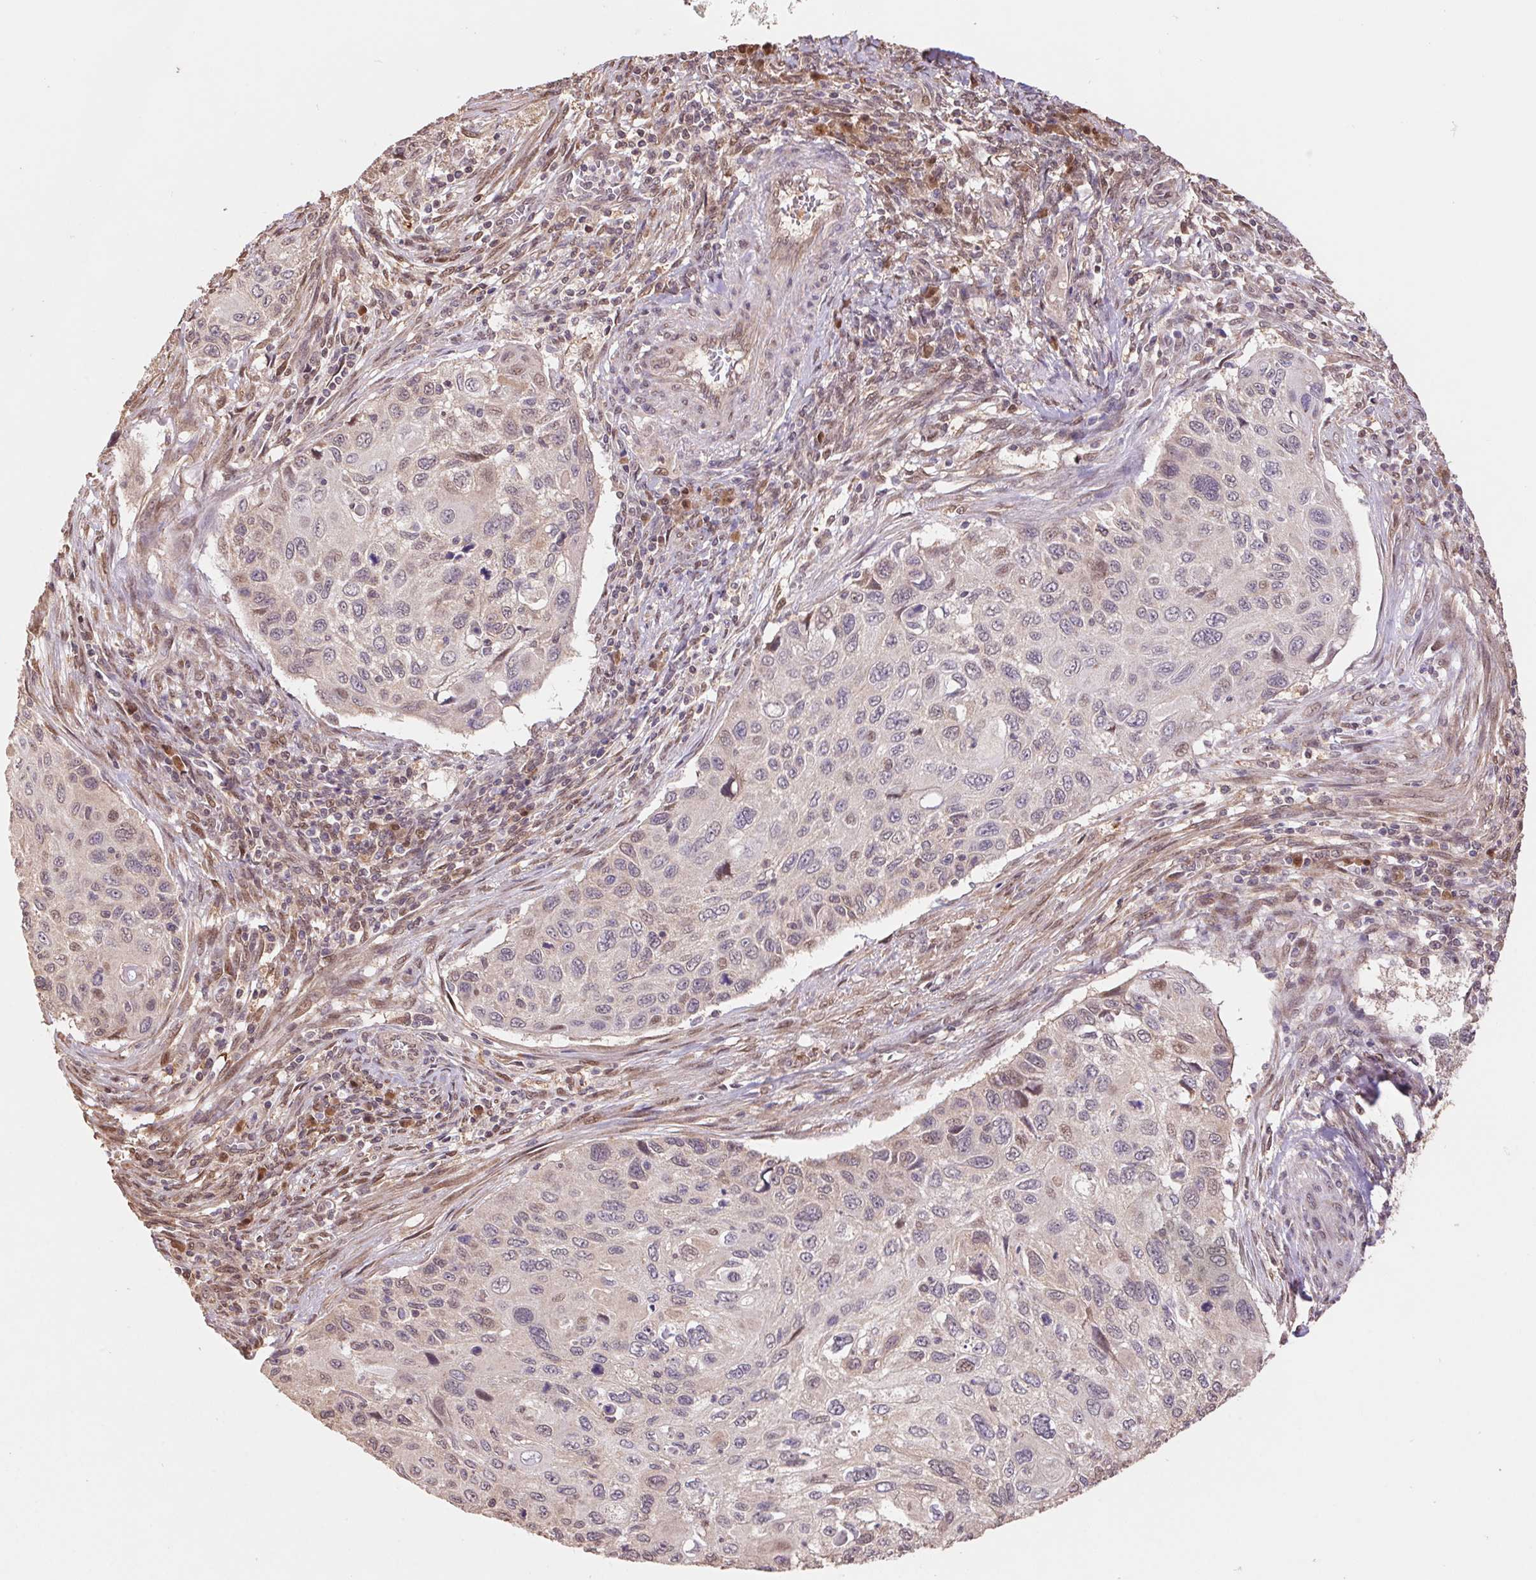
{"staining": {"intensity": "weak", "quantity": "<25%", "location": "nuclear"}, "tissue": "cervical cancer", "cell_type": "Tumor cells", "image_type": "cancer", "snomed": [{"axis": "morphology", "description": "Squamous cell carcinoma, NOS"}, {"axis": "topography", "description": "Cervix"}], "caption": "Immunohistochemistry (IHC) of cervical cancer (squamous cell carcinoma) demonstrates no staining in tumor cells. Brightfield microscopy of immunohistochemistry (IHC) stained with DAB (3,3'-diaminobenzidine) (brown) and hematoxylin (blue), captured at high magnification.", "gene": "CUTA", "patient": {"sex": "female", "age": 70}}